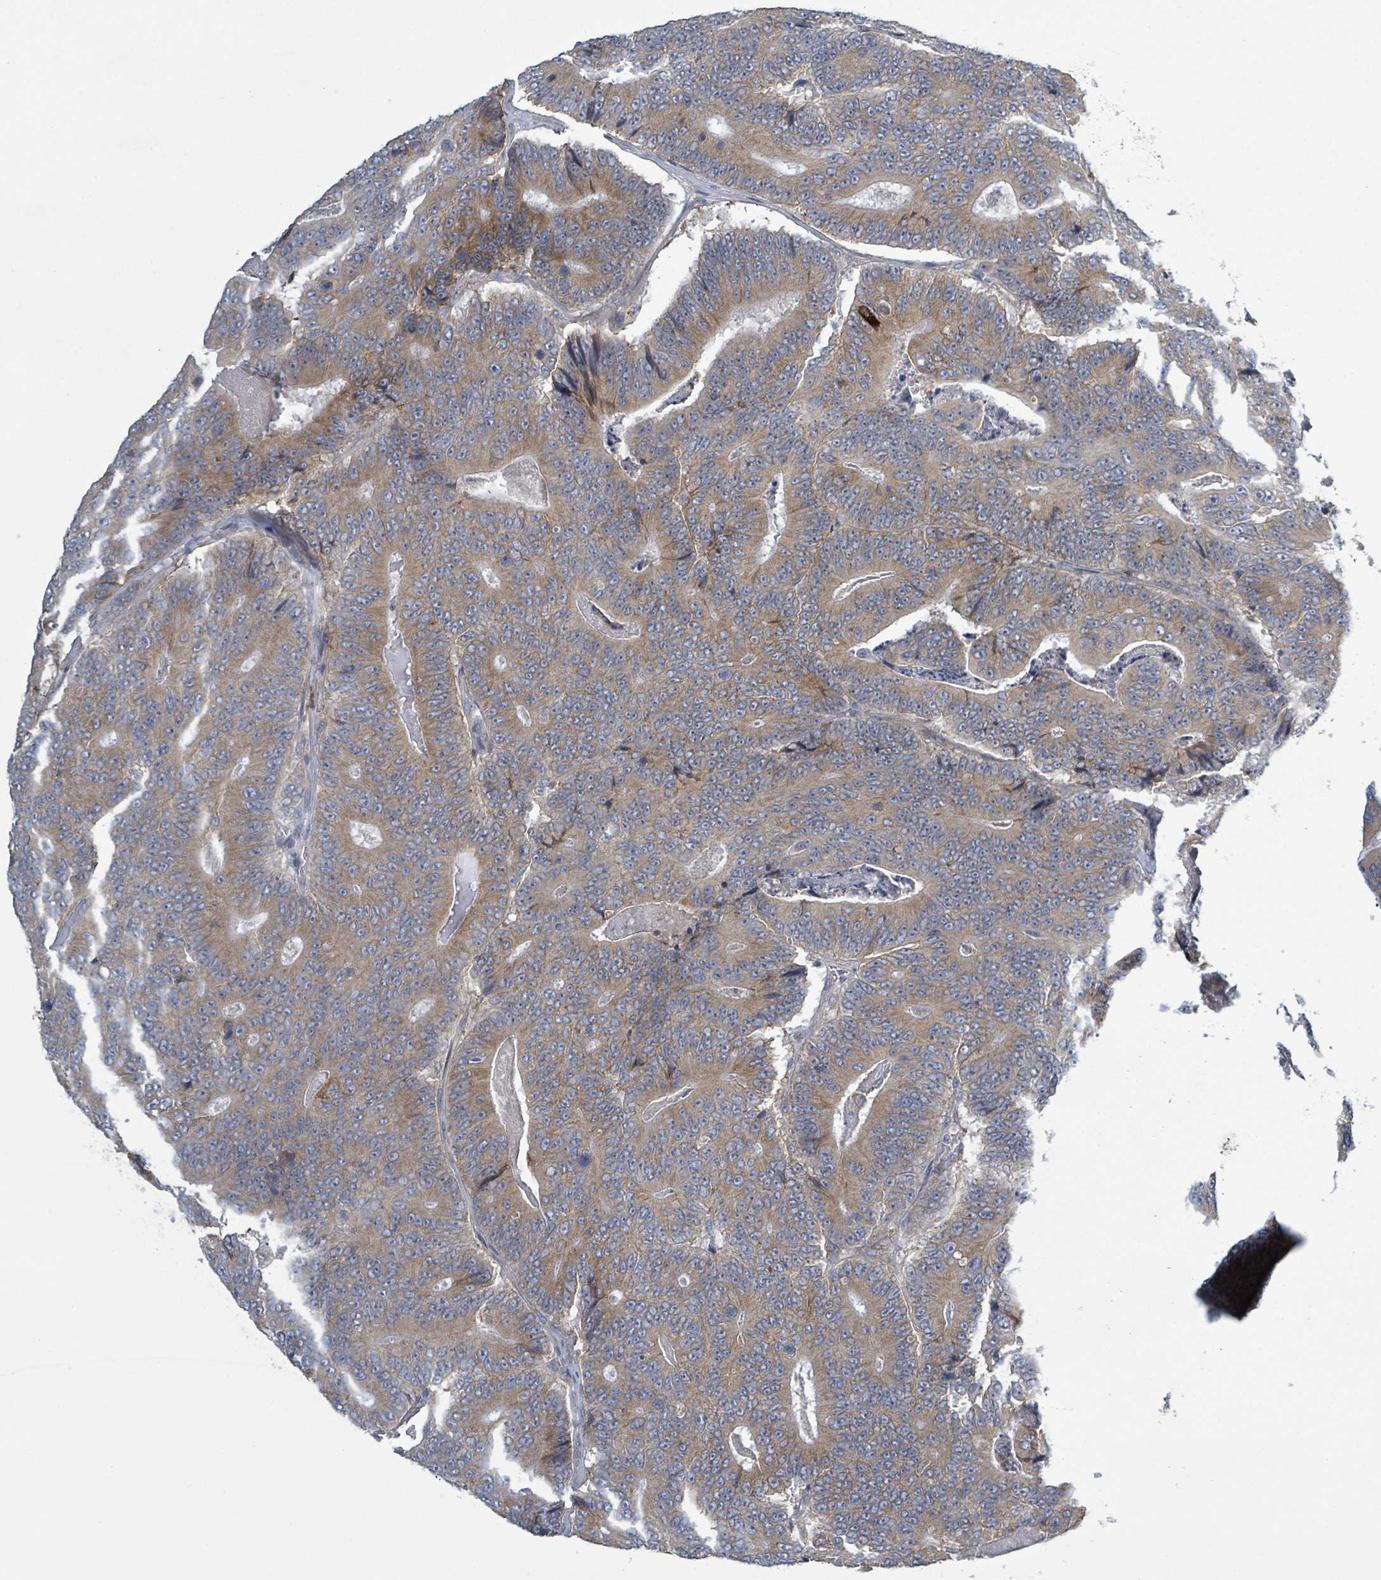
{"staining": {"intensity": "moderate", "quantity": ">75%", "location": "cytoplasmic/membranous"}, "tissue": "colorectal cancer", "cell_type": "Tumor cells", "image_type": "cancer", "snomed": [{"axis": "morphology", "description": "Adenocarcinoma, NOS"}, {"axis": "topography", "description": "Colon"}], "caption": "A high-resolution histopathology image shows immunohistochemistry (IHC) staining of adenocarcinoma (colorectal), which exhibits moderate cytoplasmic/membranous positivity in approximately >75% of tumor cells. (DAB = brown stain, brightfield microscopy at high magnification).", "gene": "ATP13A1", "patient": {"sex": "male", "age": 83}}